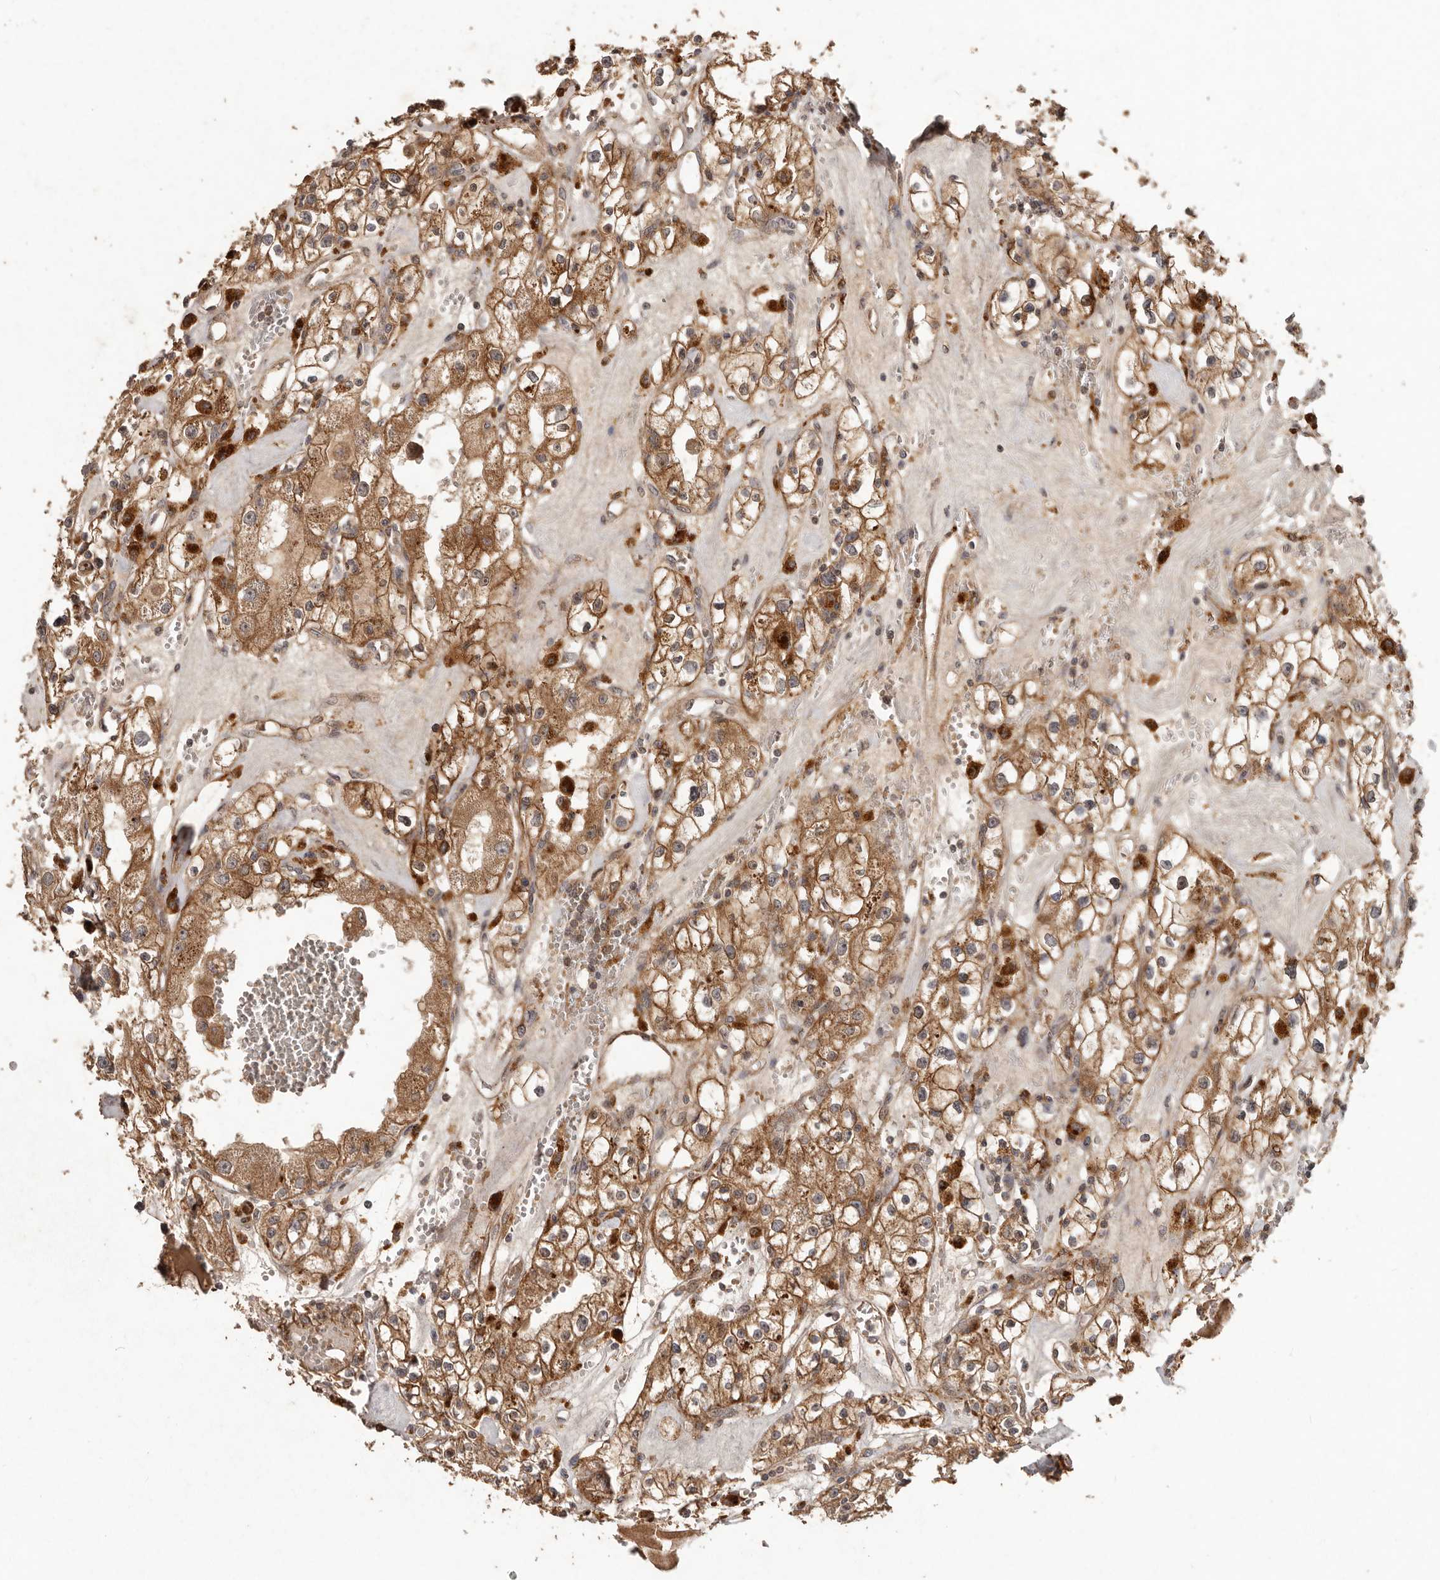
{"staining": {"intensity": "moderate", "quantity": ">75%", "location": "cytoplasmic/membranous"}, "tissue": "renal cancer", "cell_type": "Tumor cells", "image_type": "cancer", "snomed": [{"axis": "morphology", "description": "Adenocarcinoma, NOS"}, {"axis": "topography", "description": "Kidney"}], "caption": "Renal cancer tissue demonstrates moderate cytoplasmic/membranous expression in about >75% of tumor cells", "gene": "PLOD2", "patient": {"sex": "male", "age": 56}}